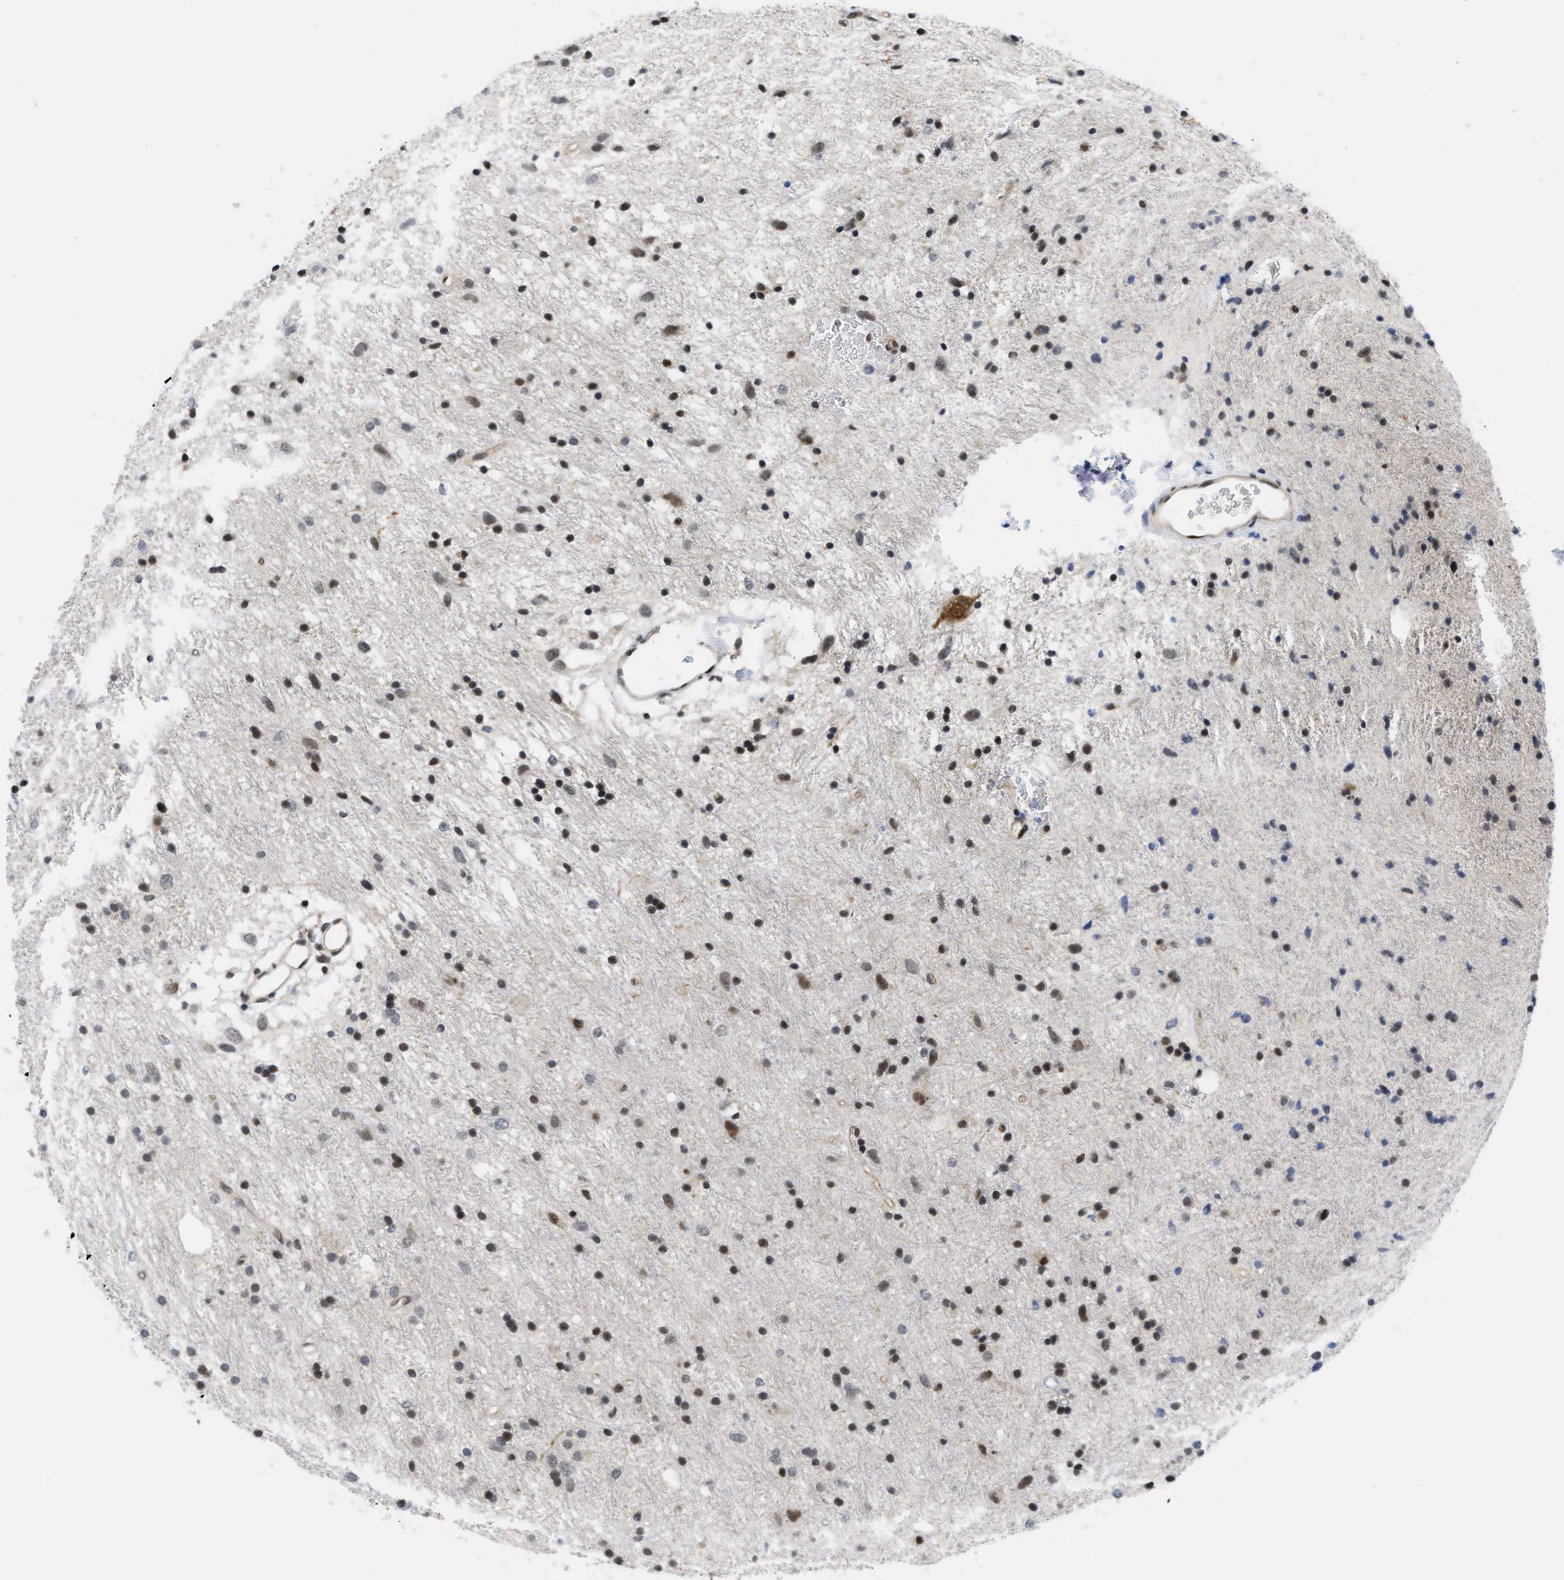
{"staining": {"intensity": "strong", "quantity": ">75%", "location": "nuclear"}, "tissue": "glioma", "cell_type": "Tumor cells", "image_type": "cancer", "snomed": [{"axis": "morphology", "description": "Glioma, malignant, Low grade"}, {"axis": "topography", "description": "Brain"}], "caption": "Malignant low-grade glioma stained with a protein marker displays strong staining in tumor cells.", "gene": "HIF1A", "patient": {"sex": "male", "age": 77}}